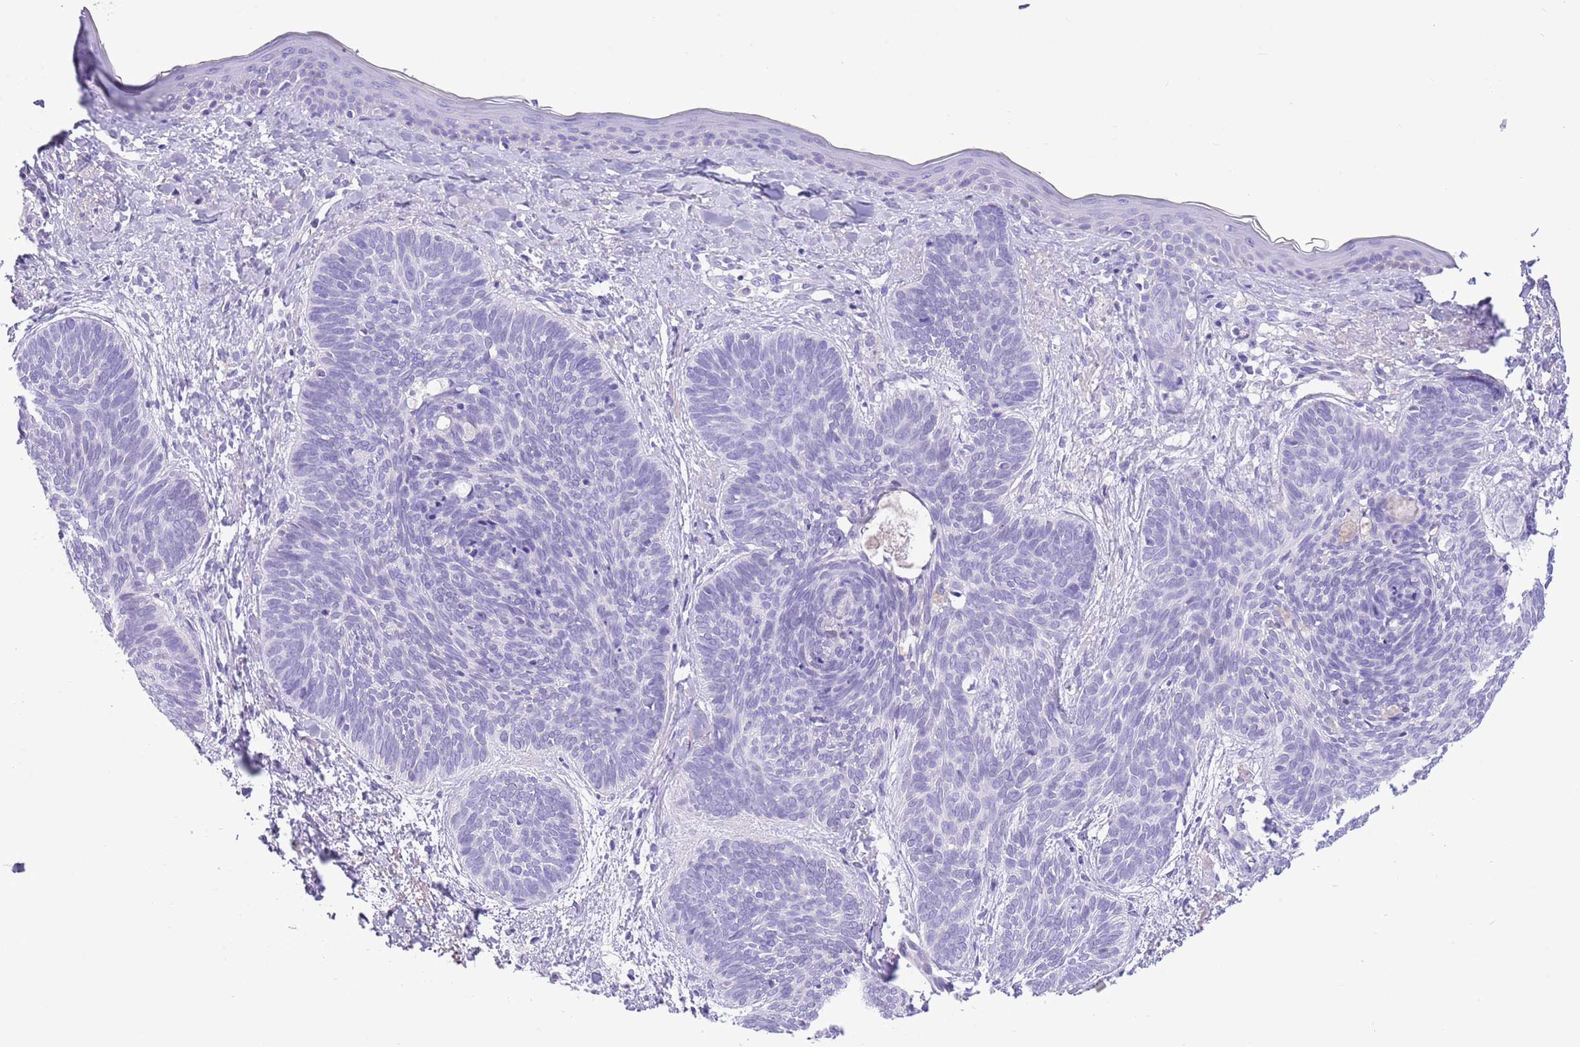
{"staining": {"intensity": "negative", "quantity": "none", "location": "none"}, "tissue": "skin cancer", "cell_type": "Tumor cells", "image_type": "cancer", "snomed": [{"axis": "morphology", "description": "Basal cell carcinoma"}, {"axis": "topography", "description": "Skin"}], "caption": "Immunohistochemistry (IHC) photomicrograph of neoplastic tissue: human skin basal cell carcinoma stained with DAB (3,3'-diaminobenzidine) exhibits no significant protein expression in tumor cells.", "gene": "TOX2", "patient": {"sex": "female", "age": 81}}